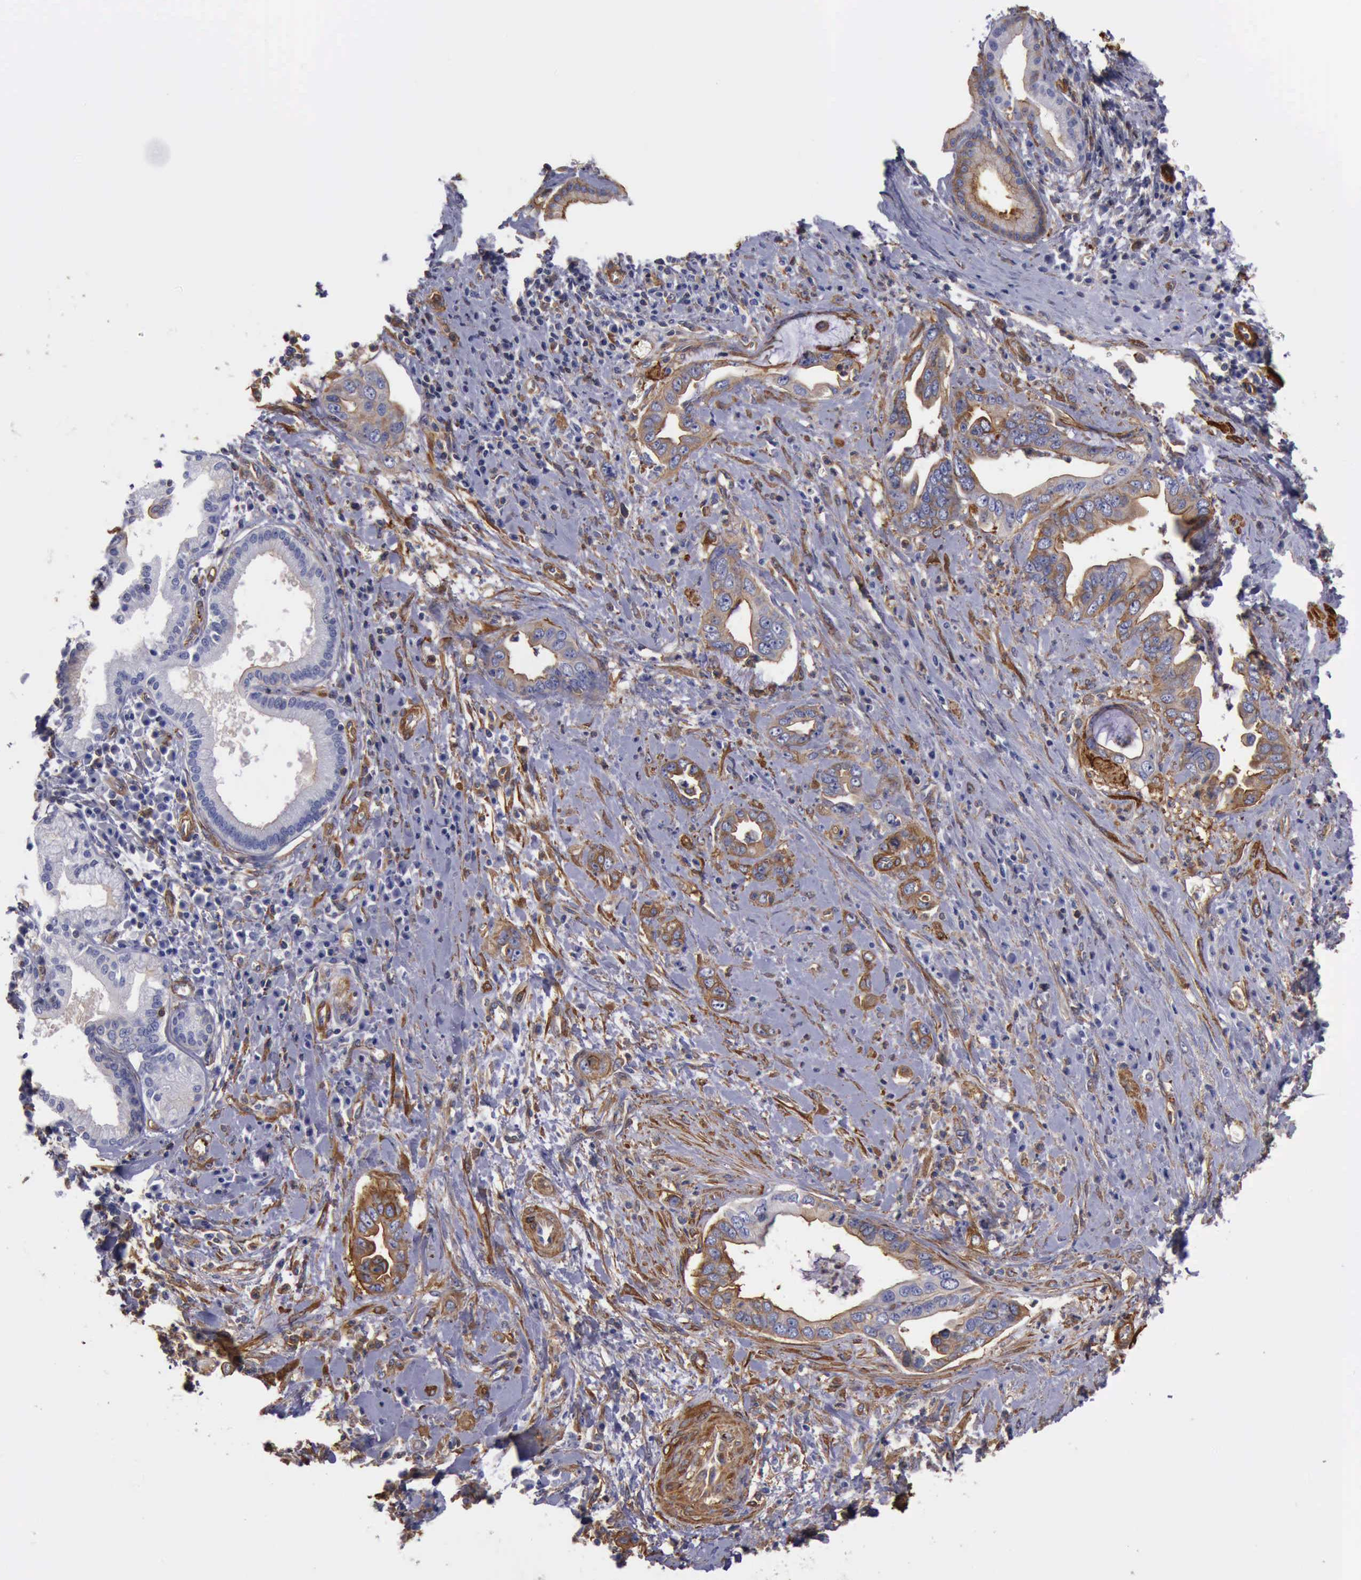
{"staining": {"intensity": "moderate", "quantity": ">75%", "location": "cytoplasmic/membranous"}, "tissue": "pancreatic cancer", "cell_type": "Tumor cells", "image_type": "cancer", "snomed": [{"axis": "morphology", "description": "Adenocarcinoma, NOS"}, {"axis": "topography", "description": "Pancreas"}], "caption": "Protein staining of pancreatic cancer (adenocarcinoma) tissue exhibits moderate cytoplasmic/membranous expression in approximately >75% of tumor cells.", "gene": "FLNA", "patient": {"sex": "male", "age": 69}}